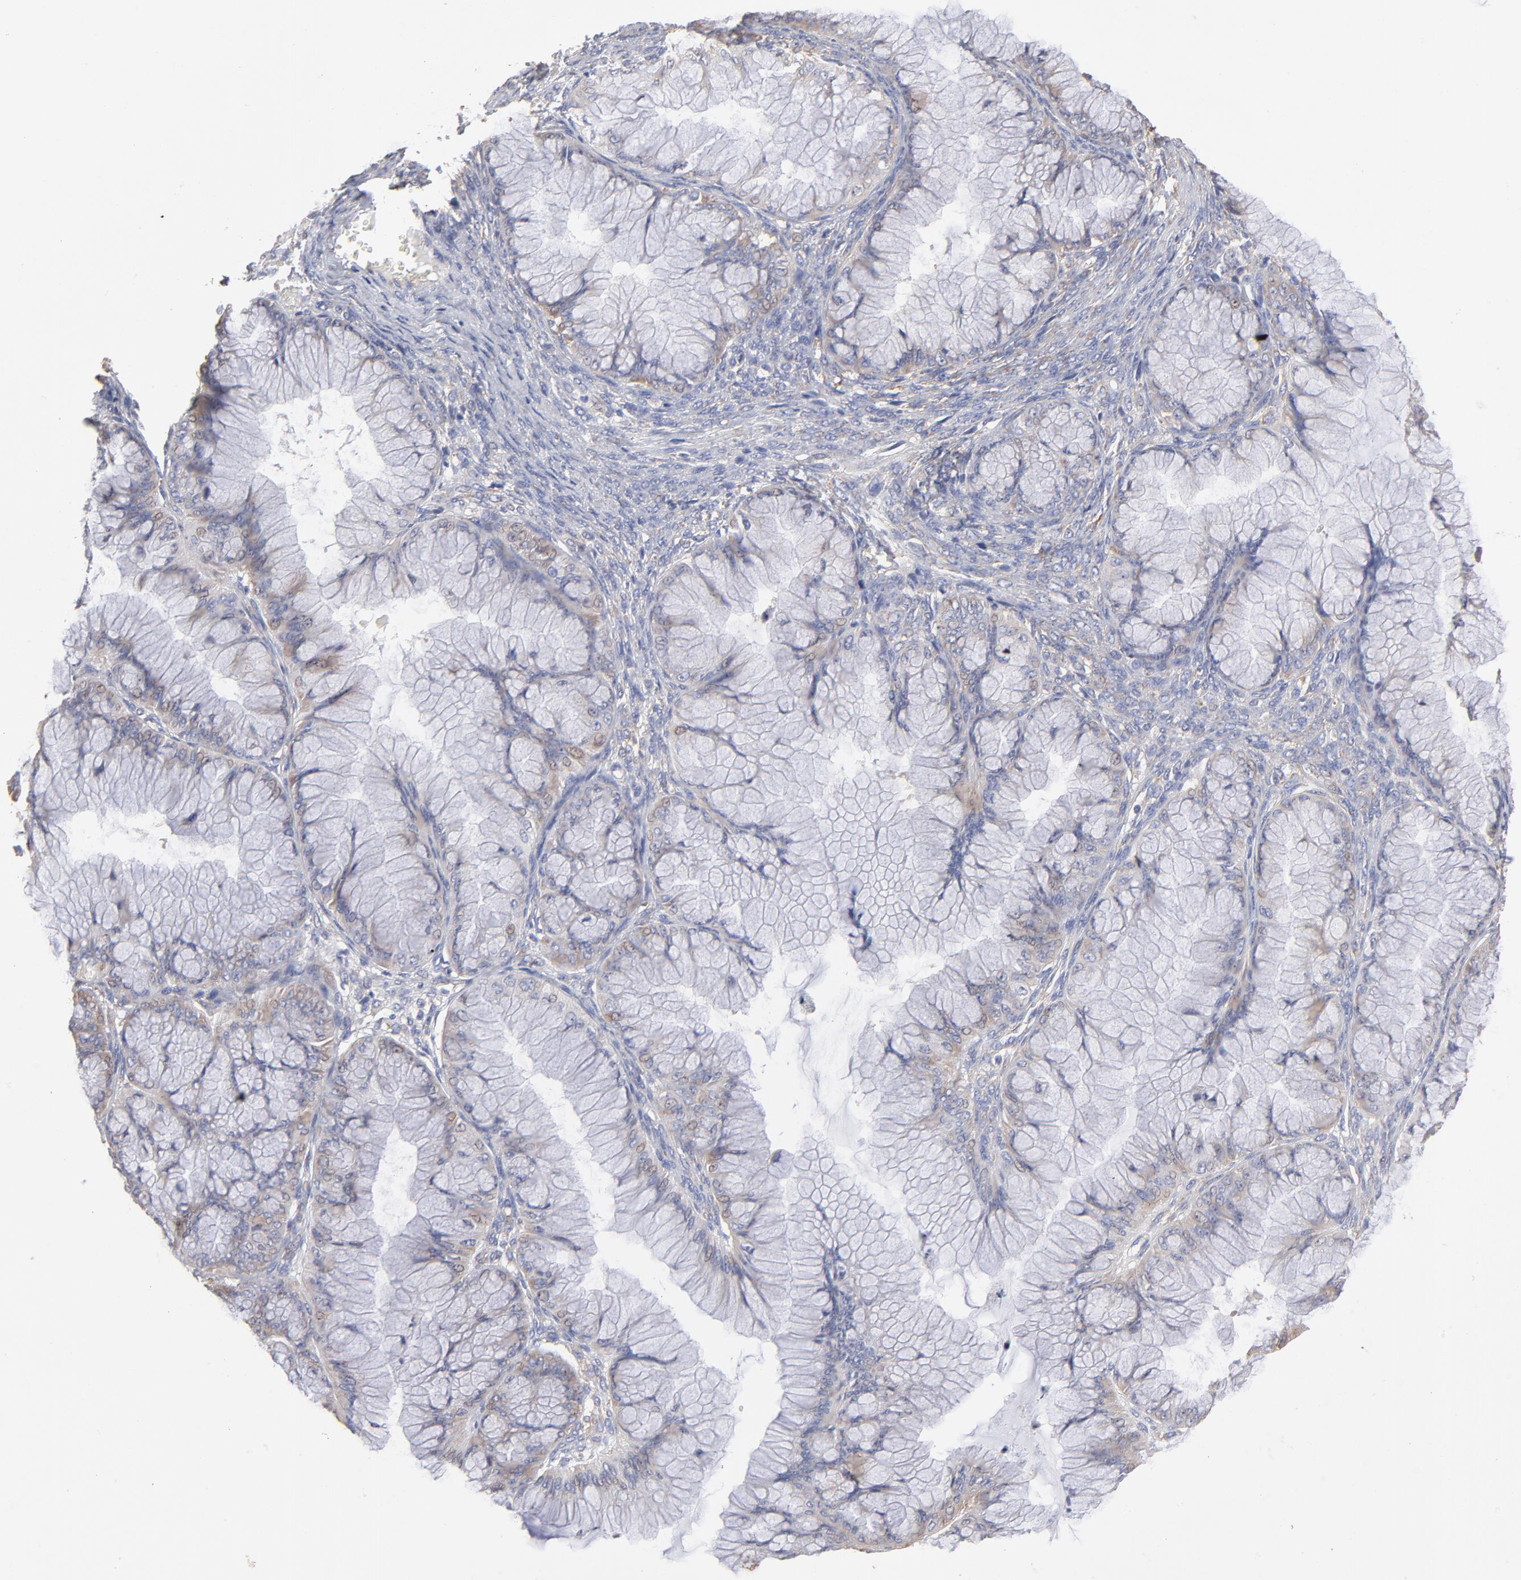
{"staining": {"intensity": "weak", "quantity": ">75%", "location": "cytoplasmic/membranous"}, "tissue": "ovarian cancer", "cell_type": "Tumor cells", "image_type": "cancer", "snomed": [{"axis": "morphology", "description": "Cystadenocarcinoma, mucinous, NOS"}, {"axis": "topography", "description": "Ovary"}], "caption": "IHC staining of ovarian cancer, which demonstrates low levels of weak cytoplasmic/membranous expression in about >75% of tumor cells indicating weak cytoplasmic/membranous protein staining. The staining was performed using DAB (brown) for protein detection and nuclei were counterstained in hematoxylin (blue).", "gene": "RPL3", "patient": {"sex": "female", "age": 63}}